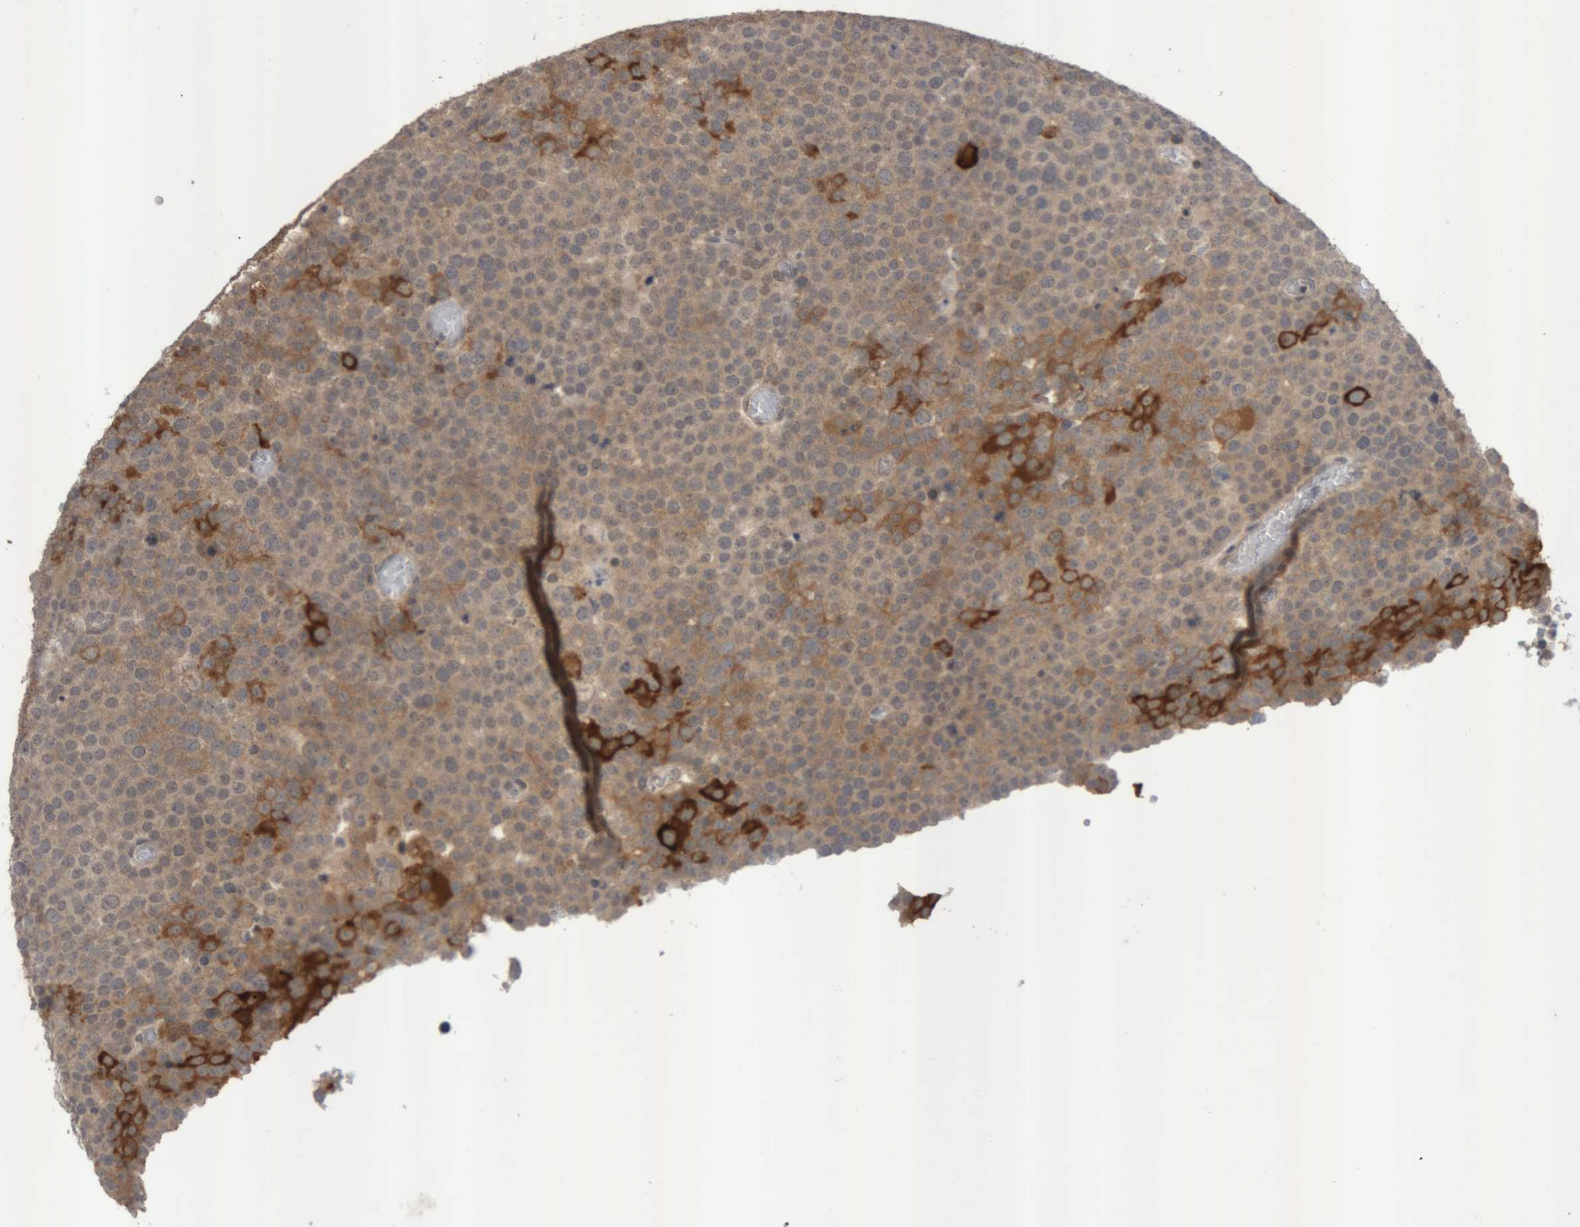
{"staining": {"intensity": "strong", "quantity": "<25%", "location": "cytoplasmic/membranous"}, "tissue": "testis cancer", "cell_type": "Tumor cells", "image_type": "cancer", "snomed": [{"axis": "morphology", "description": "Seminoma, NOS"}, {"axis": "topography", "description": "Testis"}], "caption": "About <25% of tumor cells in human testis cancer (seminoma) show strong cytoplasmic/membranous protein expression as visualized by brown immunohistochemical staining.", "gene": "NFATC2", "patient": {"sex": "male", "age": 71}}